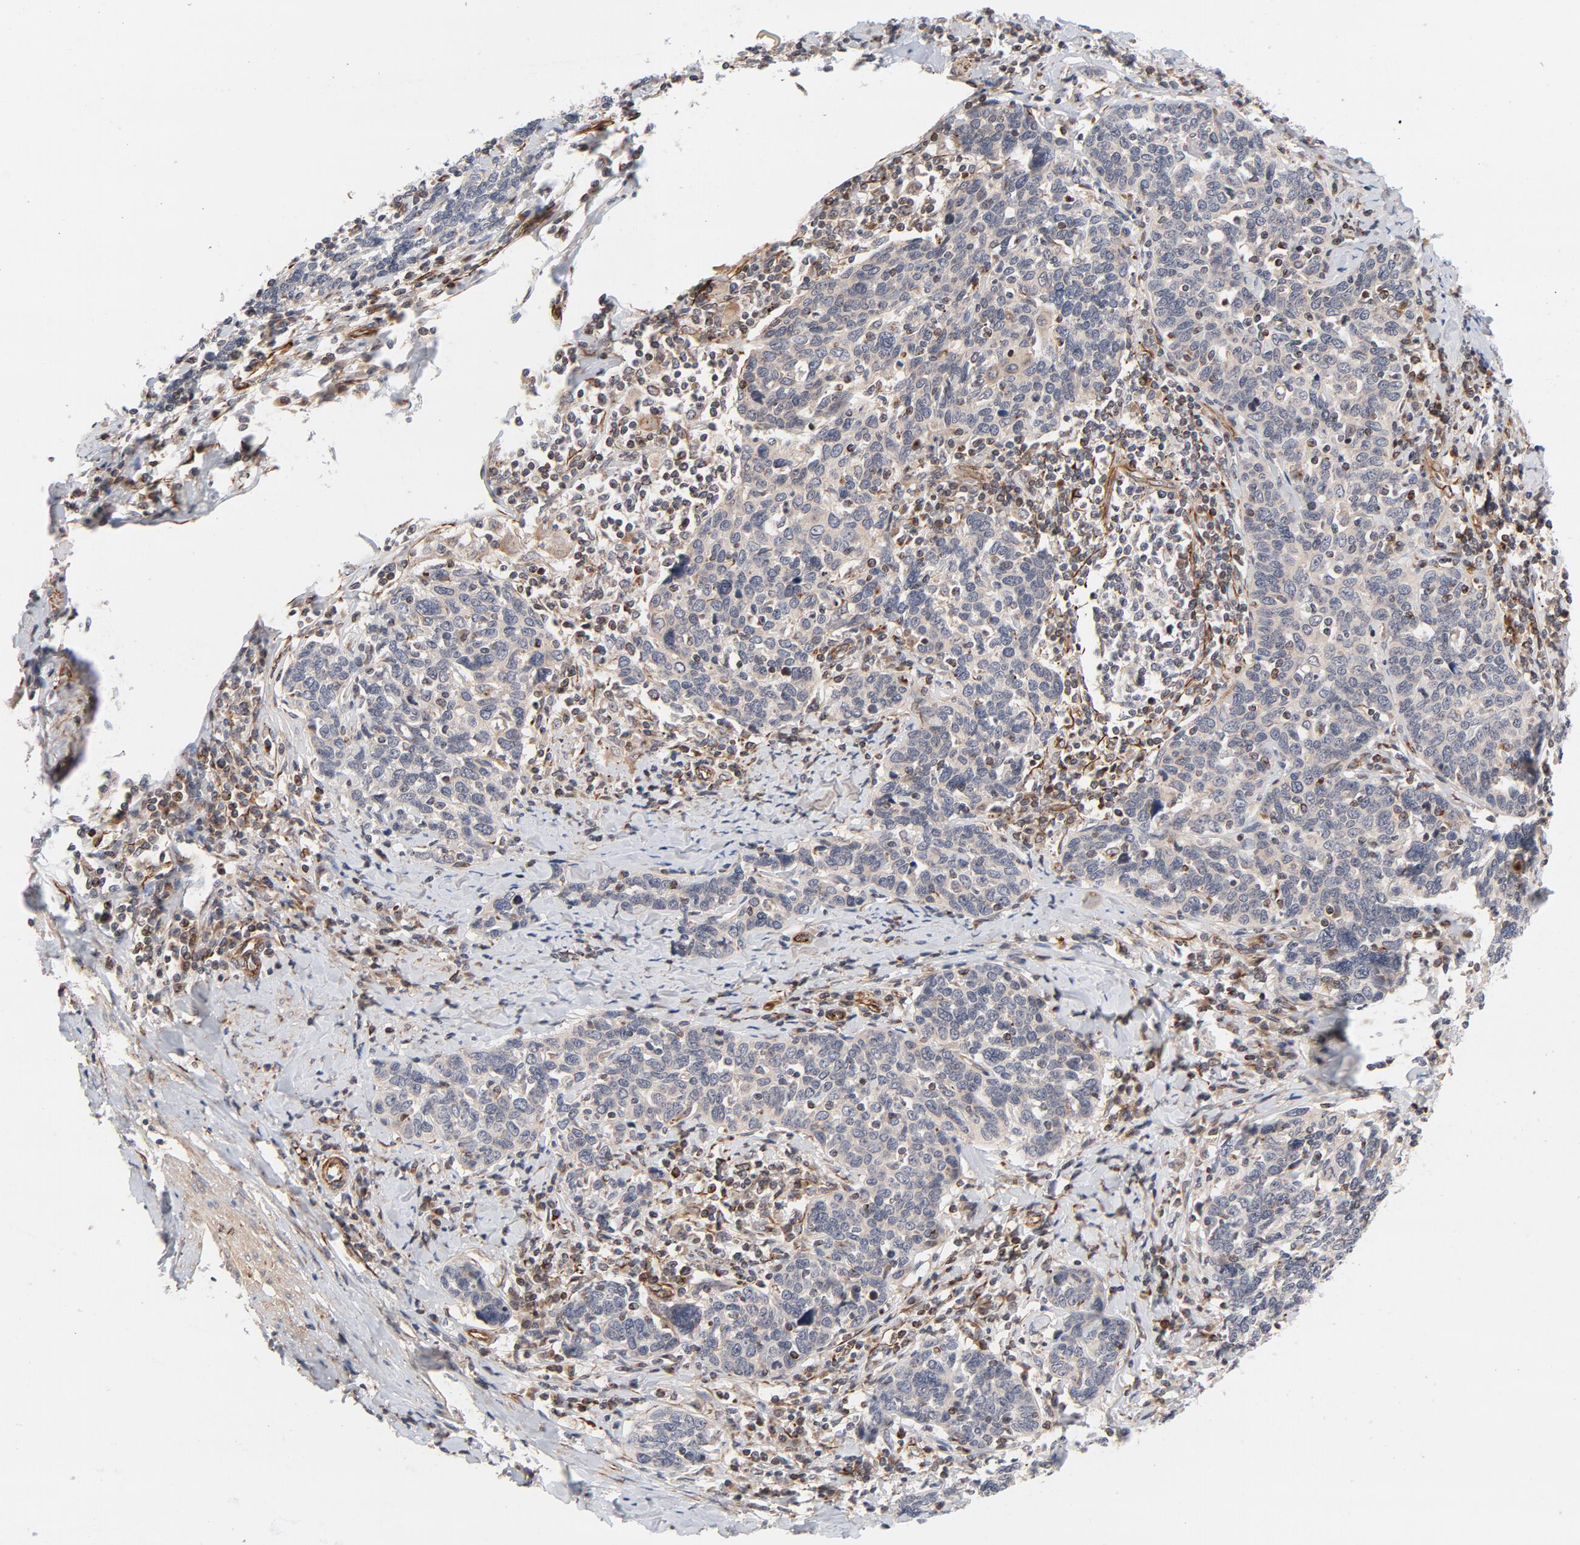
{"staining": {"intensity": "weak", "quantity": ">75%", "location": "cytoplasmic/membranous"}, "tissue": "cervical cancer", "cell_type": "Tumor cells", "image_type": "cancer", "snomed": [{"axis": "morphology", "description": "Squamous cell carcinoma, NOS"}, {"axis": "topography", "description": "Cervix"}], "caption": "An image of cervical squamous cell carcinoma stained for a protein demonstrates weak cytoplasmic/membranous brown staining in tumor cells.", "gene": "DNAAF2", "patient": {"sex": "female", "age": 41}}